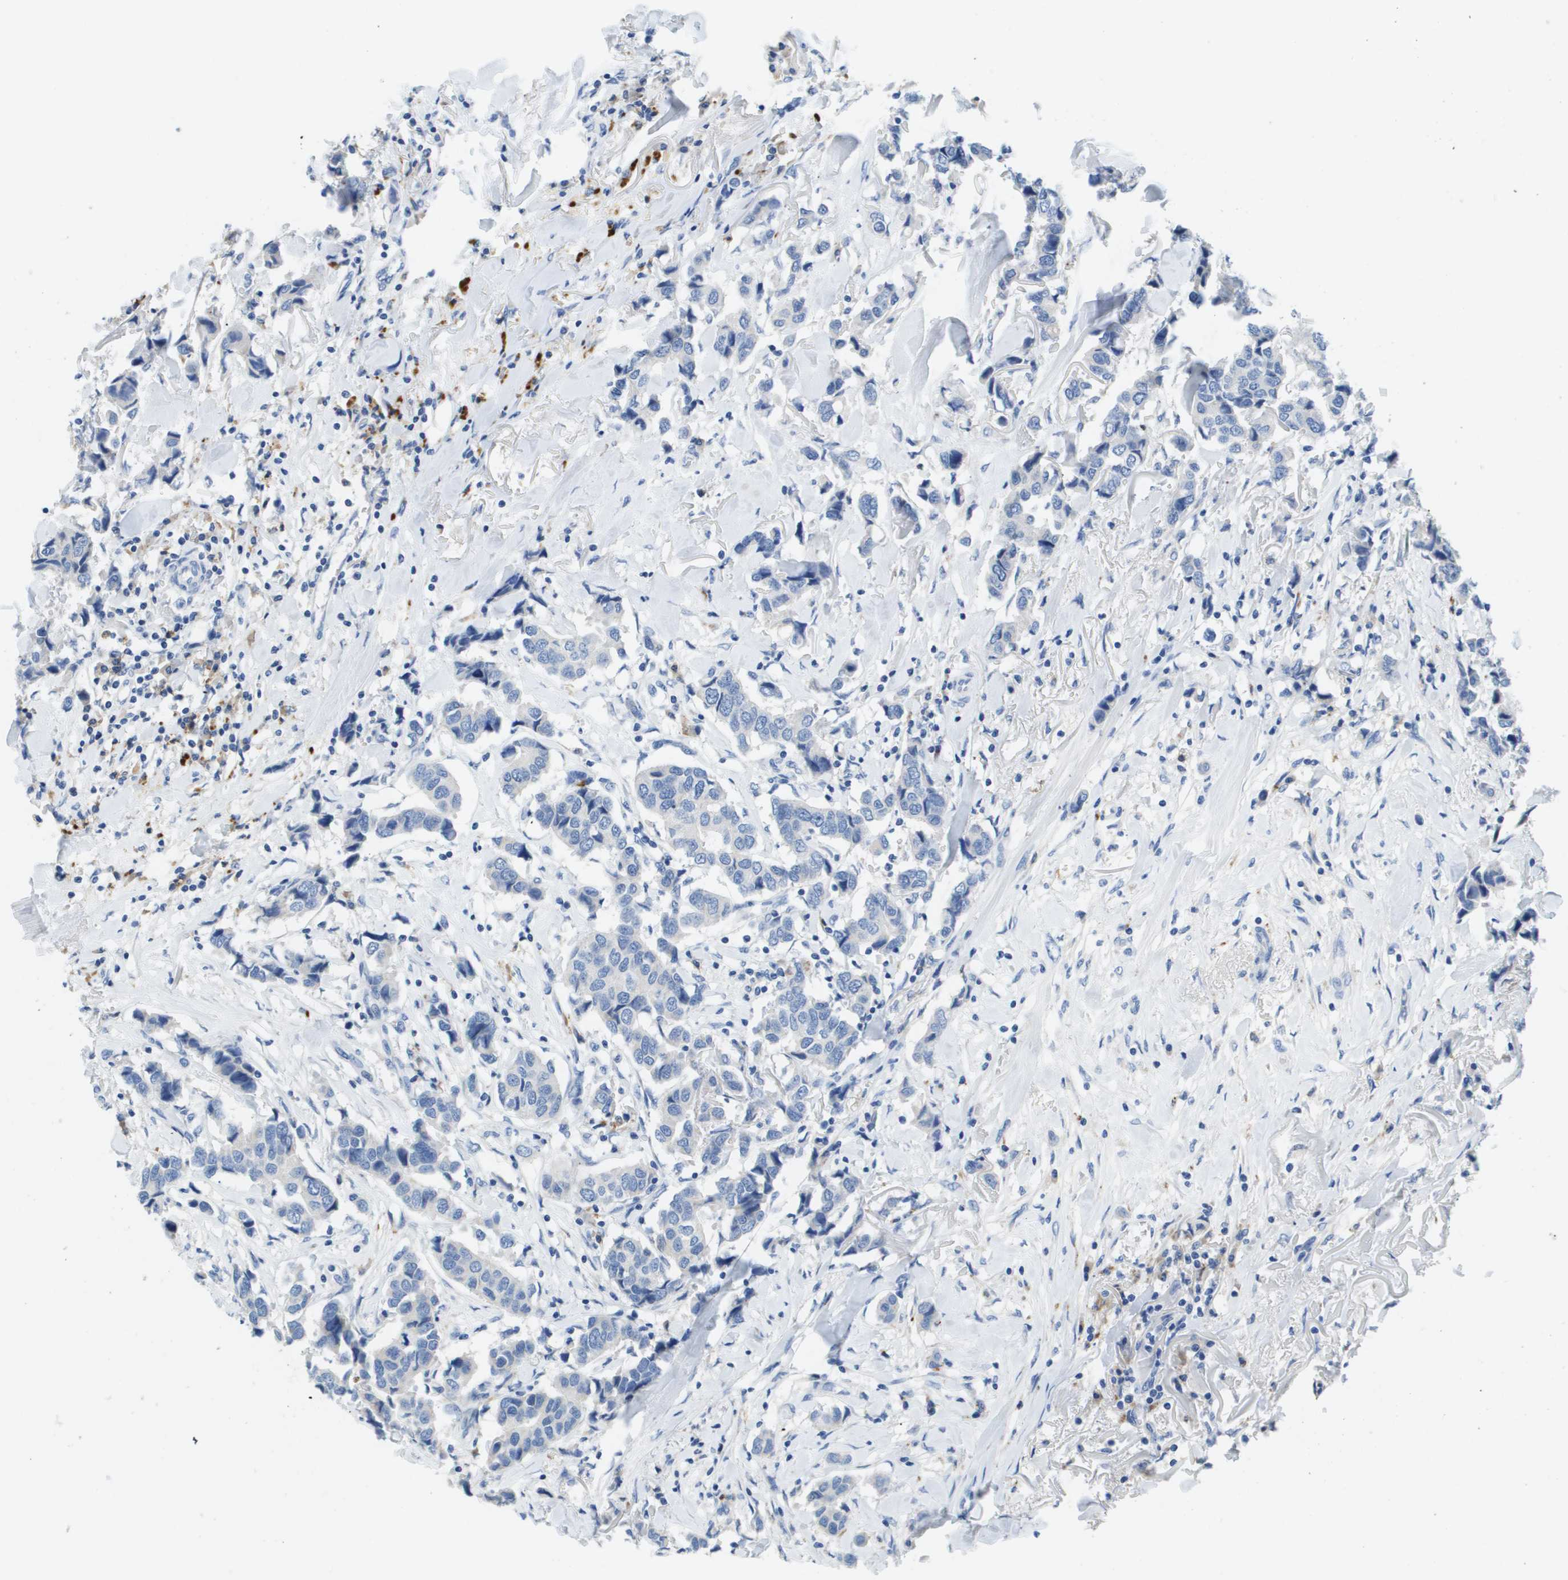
{"staining": {"intensity": "negative", "quantity": "none", "location": "none"}, "tissue": "breast cancer", "cell_type": "Tumor cells", "image_type": "cancer", "snomed": [{"axis": "morphology", "description": "Duct carcinoma"}, {"axis": "topography", "description": "Breast"}], "caption": "Tumor cells are negative for brown protein staining in breast cancer. (DAB IHC visualized using brightfield microscopy, high magnification).", "gene": "MS4A1", "patient": {"sex": "female", "age": 80}}